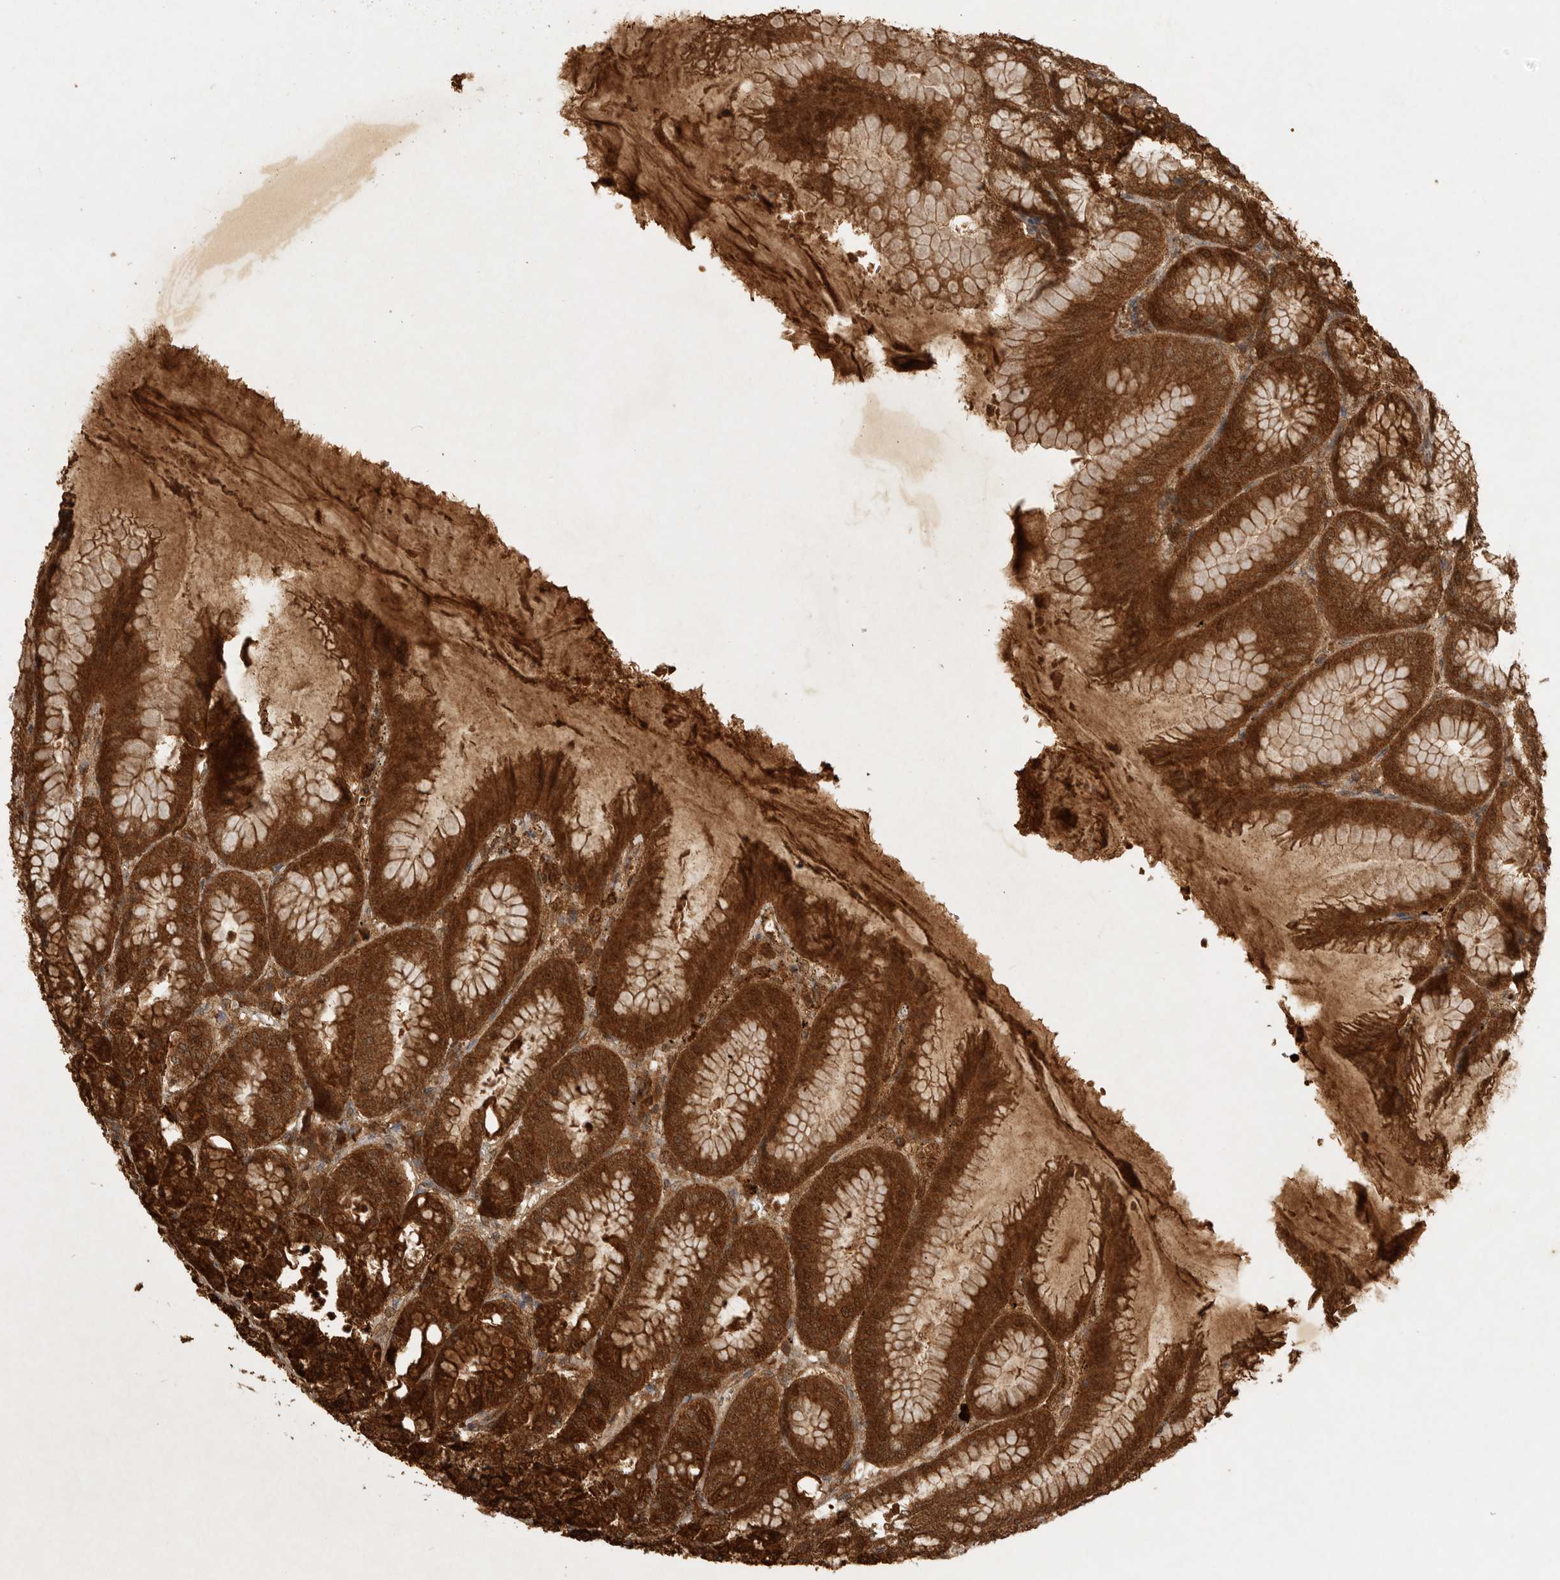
{"staining": {"intensity": "strong", "quantity": ">75%", "location": "cytoplasmic/membranous,nuclear"}, "tissue": "stomach", "cell_type": "Glandular cells", "image_type": "normal", "snomed": [{"axis": "morphology", "description": "Normal tissue, NOS"}, {"axis": "topography", "description": "Stomach, lower"}], "caption": "This photomicrograph shows IHC staining of unremarkable human stomach, with high strong cytoplasmic/membranous,nuclear expression in approximately >75% of glandular cells.", "gene": "ICOSLG", "patient": {"sex": "male", "age": 71}}